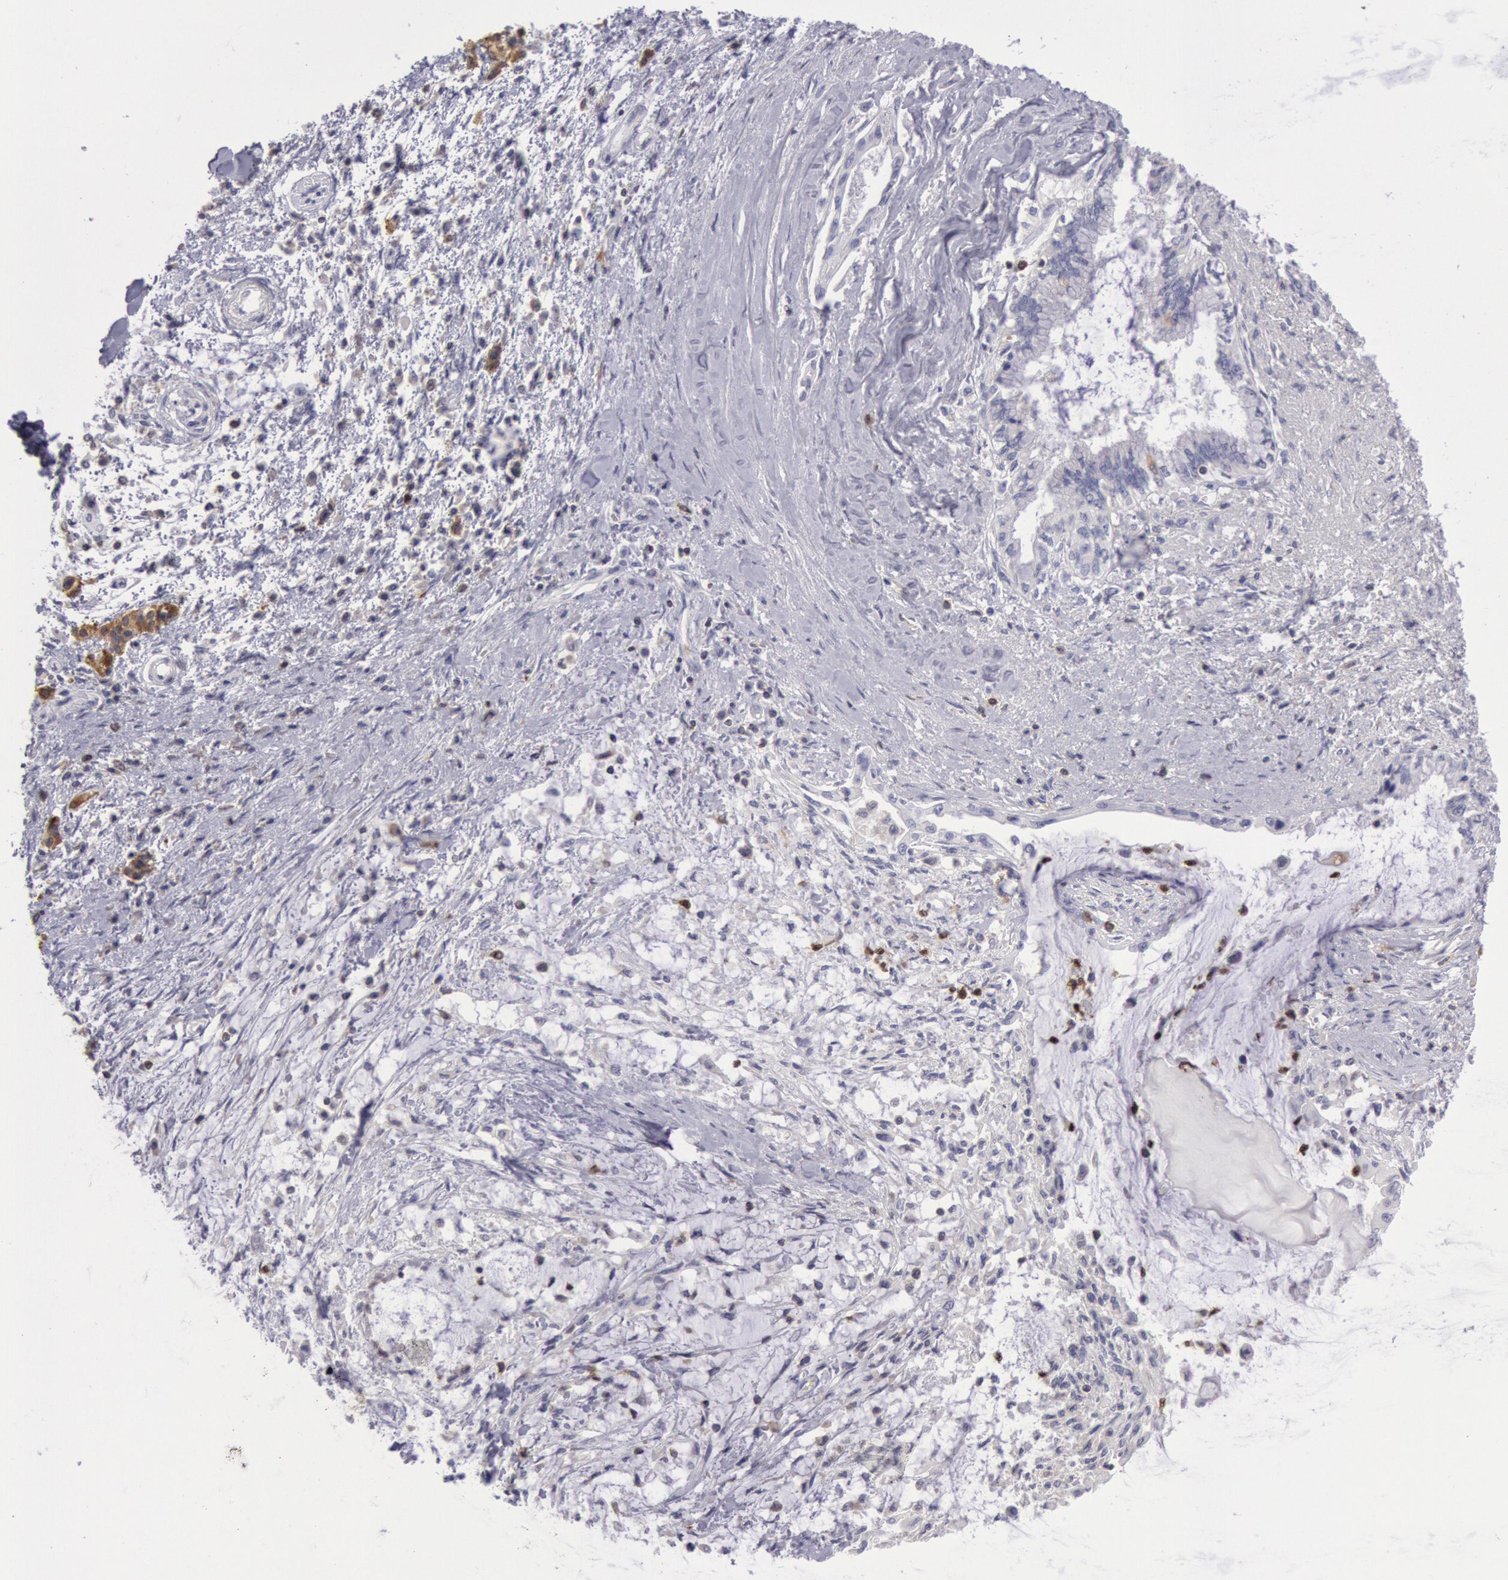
{"staining": {"intensity": "negative", "quantity": "none", "location": "none"}, "tissue": "pancreatic cancer", "cell_type": "Tumor cells", "image_type": "cancer", "snomed": [{"axis": "morphology", "description": "Adenocarcinoma, NOS"}, {"axis": "topography", "description": "Pancreas"}], "caption": "Protein analysis of pancreatic cancer (adenocarcinoma) displays no significant staining in tumor cells.", "gene": "RAB27A", "patient": {"sex": "female", "age": 64}}